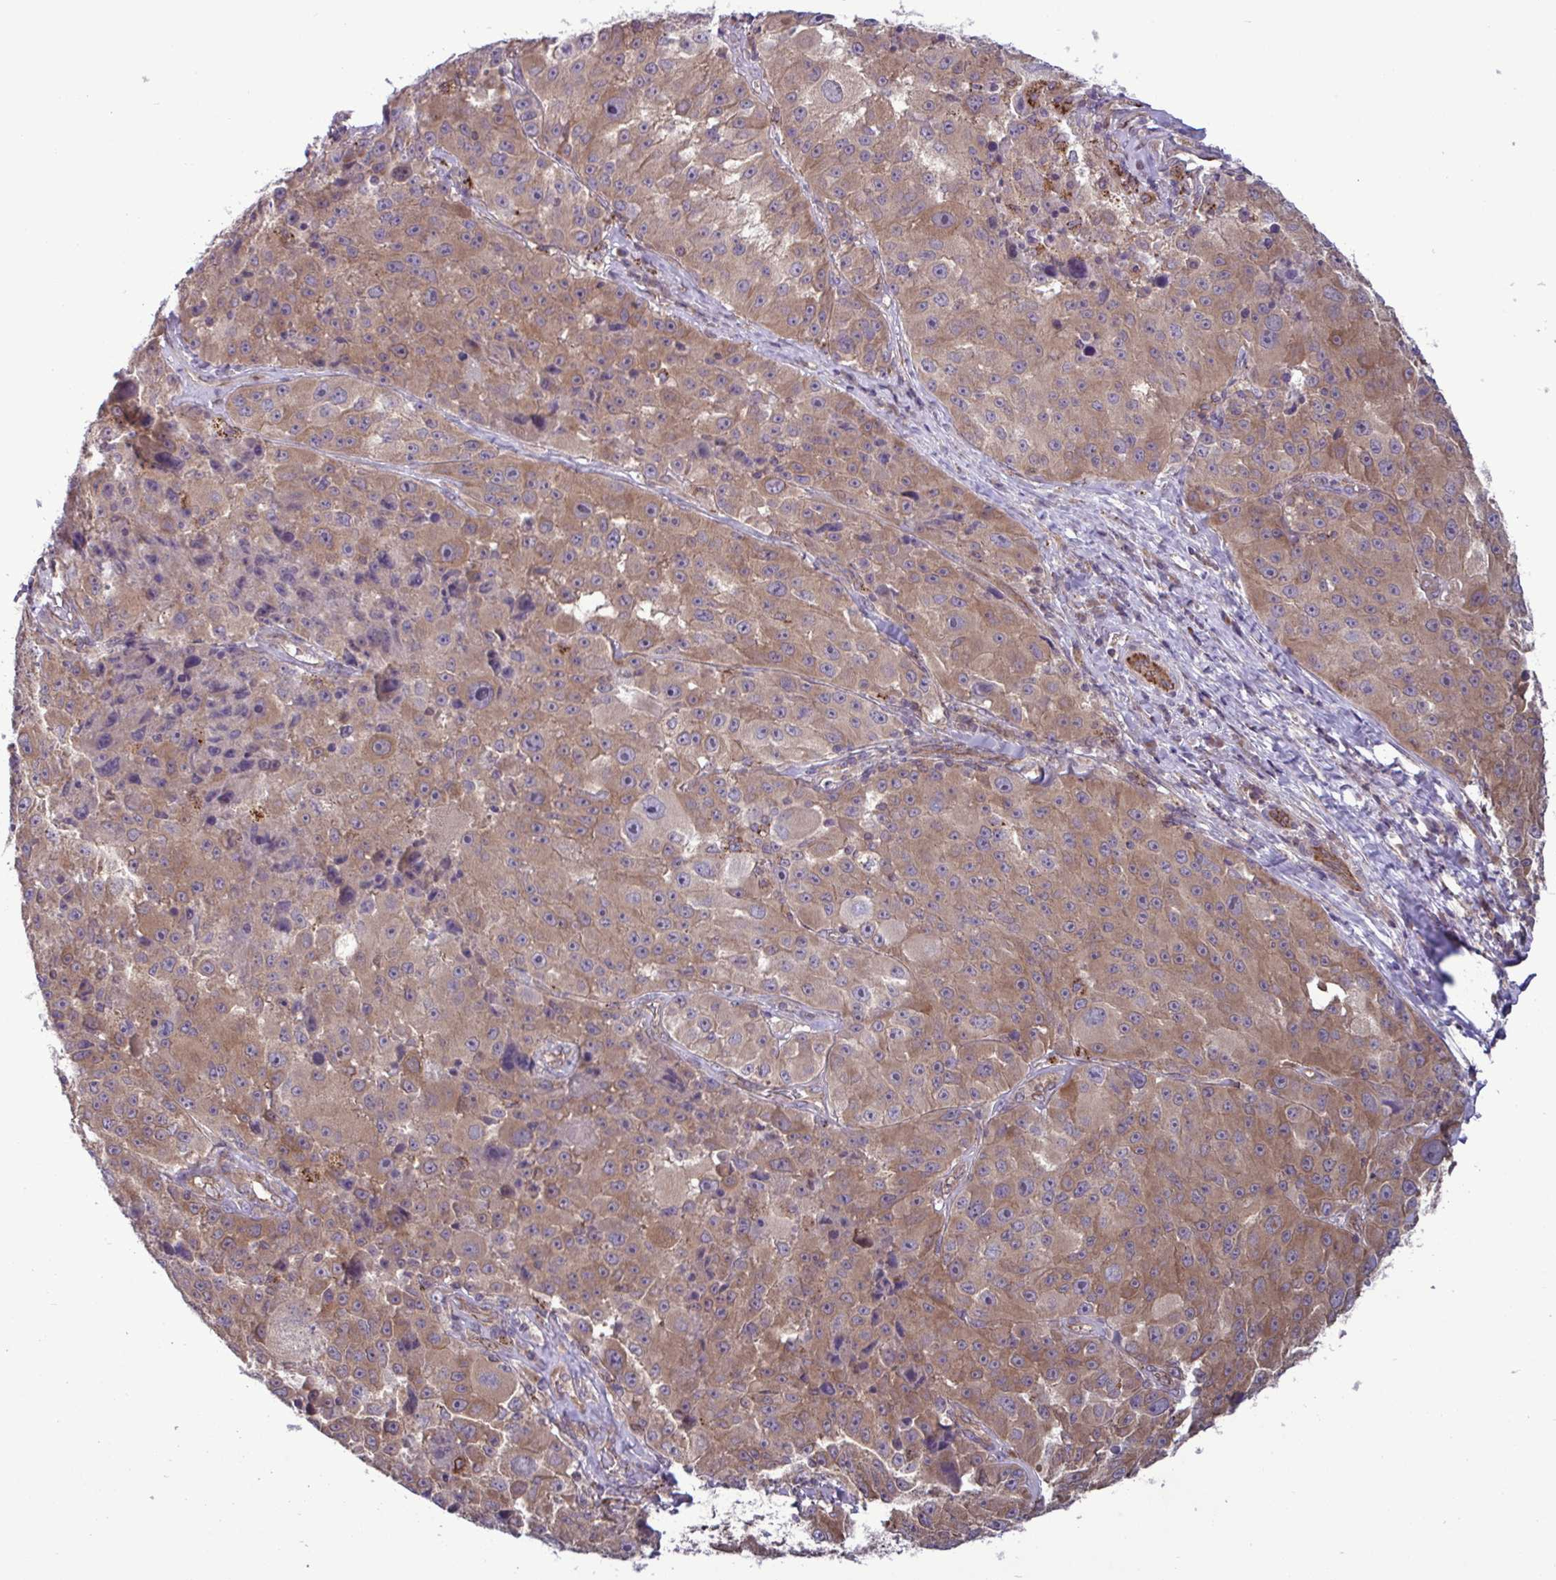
{"staining": {"intensity": "moderate", "quantity": "25%-75%", "location": "cytoplasmic/membranous"}, "tissue": "melanoma", "cell_type": "Tumor cells", "image_type": "cancer", "snomed": [{"axis": "morphology", "description": "Malignant melanoma, Metastatic site"}, {"axis": "topography", "description": "Lymph node"}], "caption": "Malignant melanoma (metastatic site) was stained to show a protein in brown. There is medium levels of moderate cytoplasmic/membranous positivity in about 25%-75% of tumor cells.", "gene": "GLTP", "patient": {"sex": "male", "age": 62}}